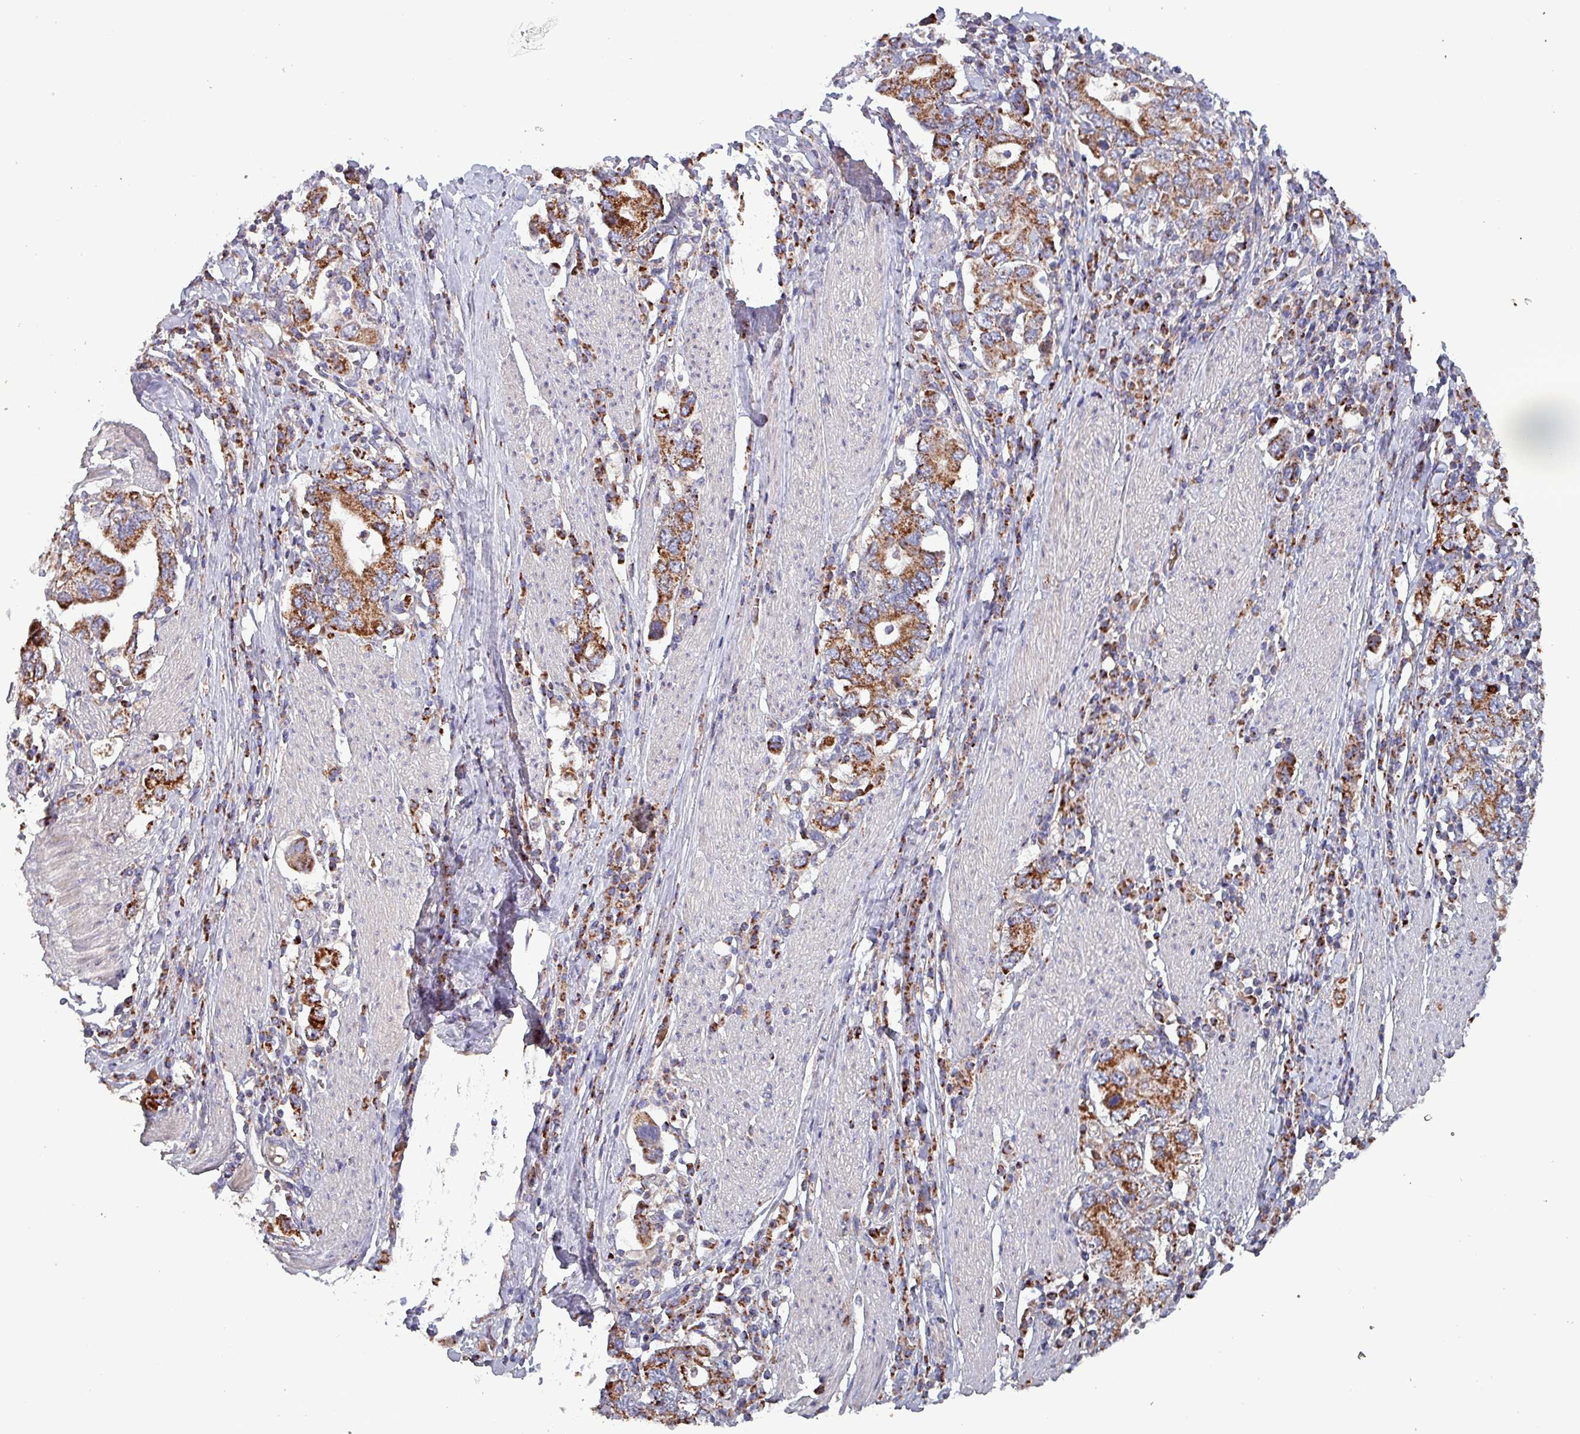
{"staining": {"intensity": "strong", "quantity": ">75%", "location": "cytoplasmic/membranous"}, "tissue": "stomach cancer", "cell_type": "Tumor cells", "image_type": "cancer", "snomed": [{"axis": "morphology", "description": "Adenocarcinoma, NOS"}, {"axis": "topography", "description": "Stomach, upper"}, {"axis": "topography", "description": "Stomach"}], "caption": "DAB immunohistochemical staining of human stomach cancer exhibits strong cytoplasmic/membranous protein positivity in approximately >75% of tumor cells.", "gene": "ZNF322", "patient": {"sex": "male", "age": 62}}